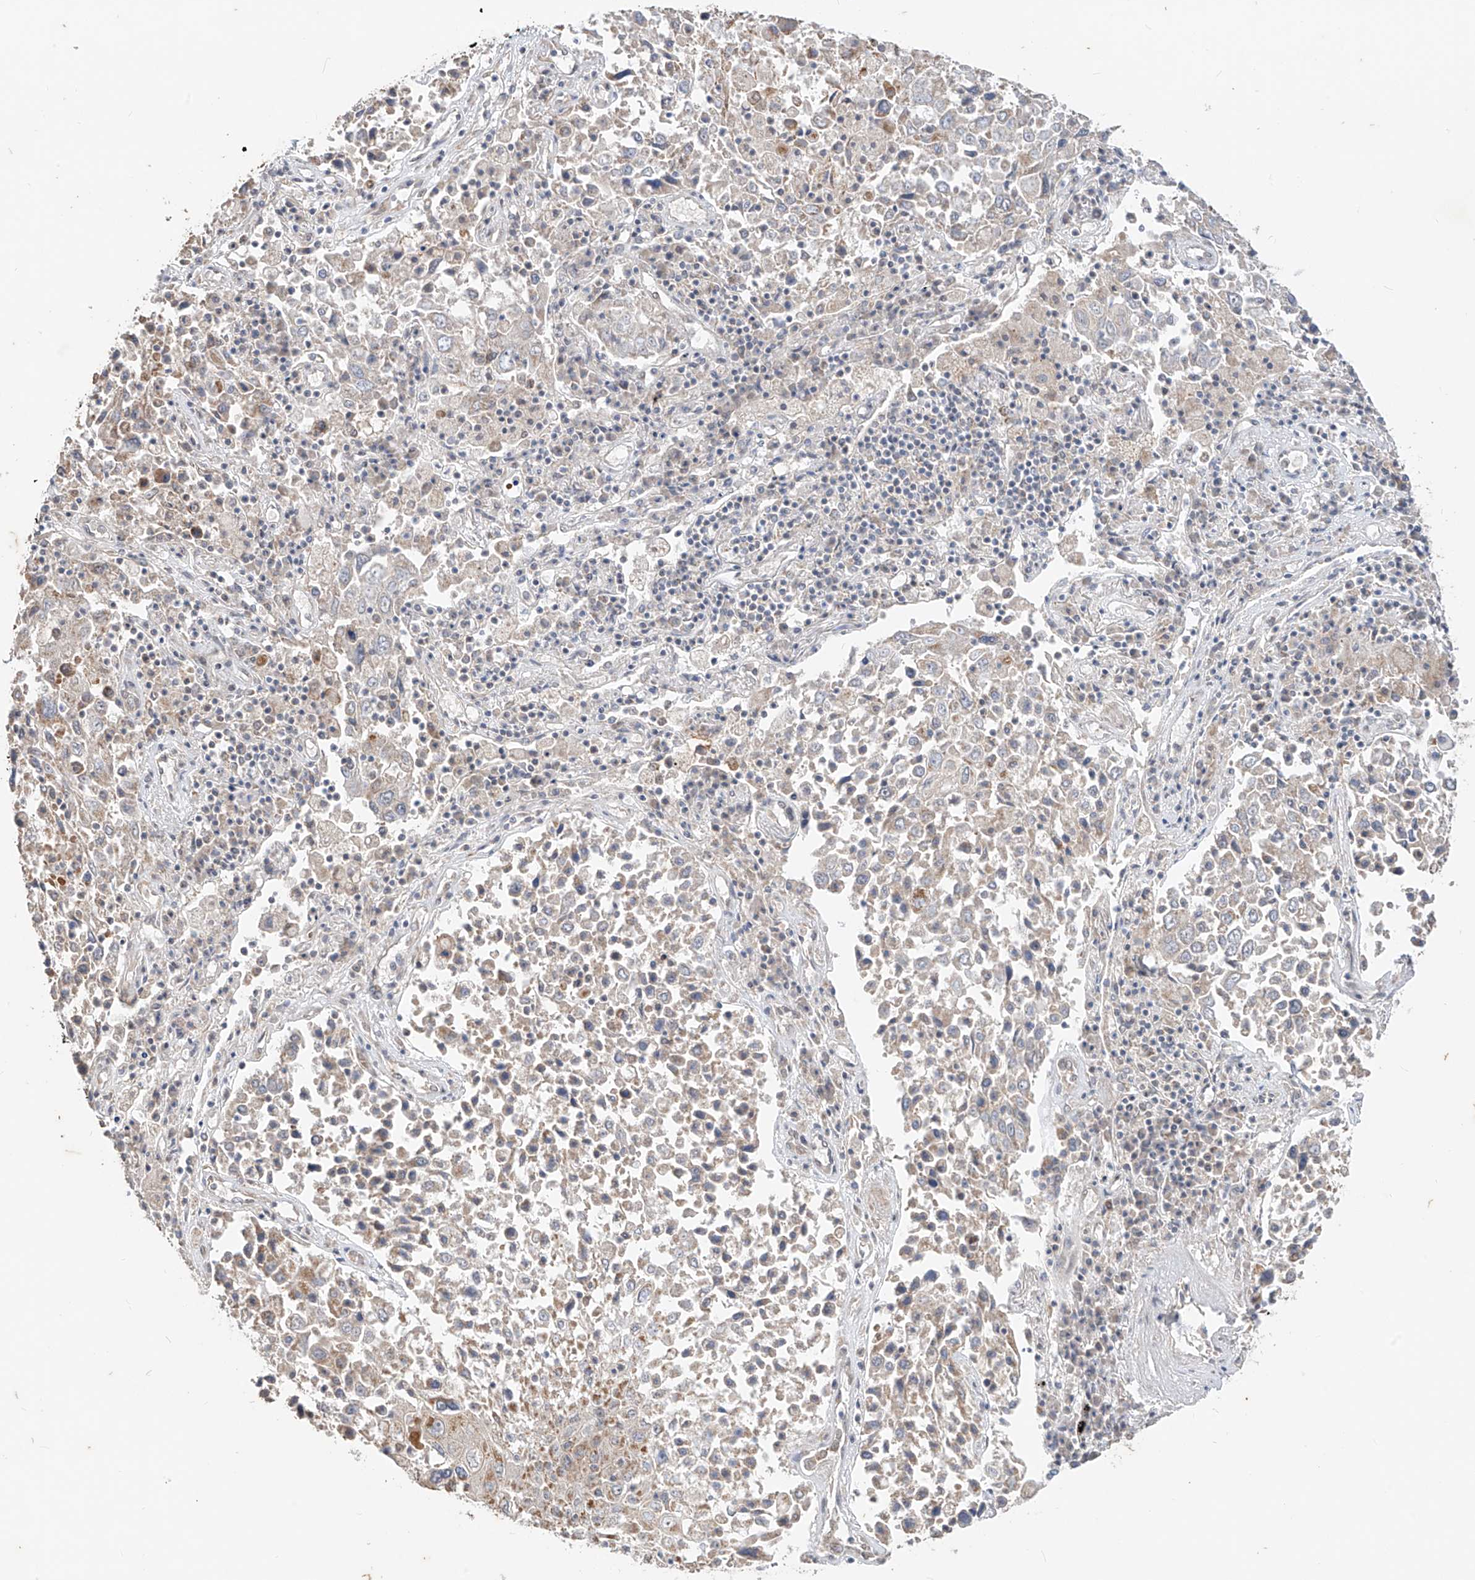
{"staining": {"intensity": "weak", "quantity": "<25%", "location": "cytoplasmic/membranous"}, "tissue": "lung cancer", "cell_type": "Tumor cells", "image_type": "cancer", "snomed": [{"axis": "morphology", "description": "Squamous cell carcinoma, NOS"}, {"axis": "topography", "description": "Lung"}], "caption": "DAB immunohistochemical staining of human lung cancer exhibits no significant expression in tumor cells.", "gene": "MTUS2", "patient": {"sex": "male", "age": 65}}